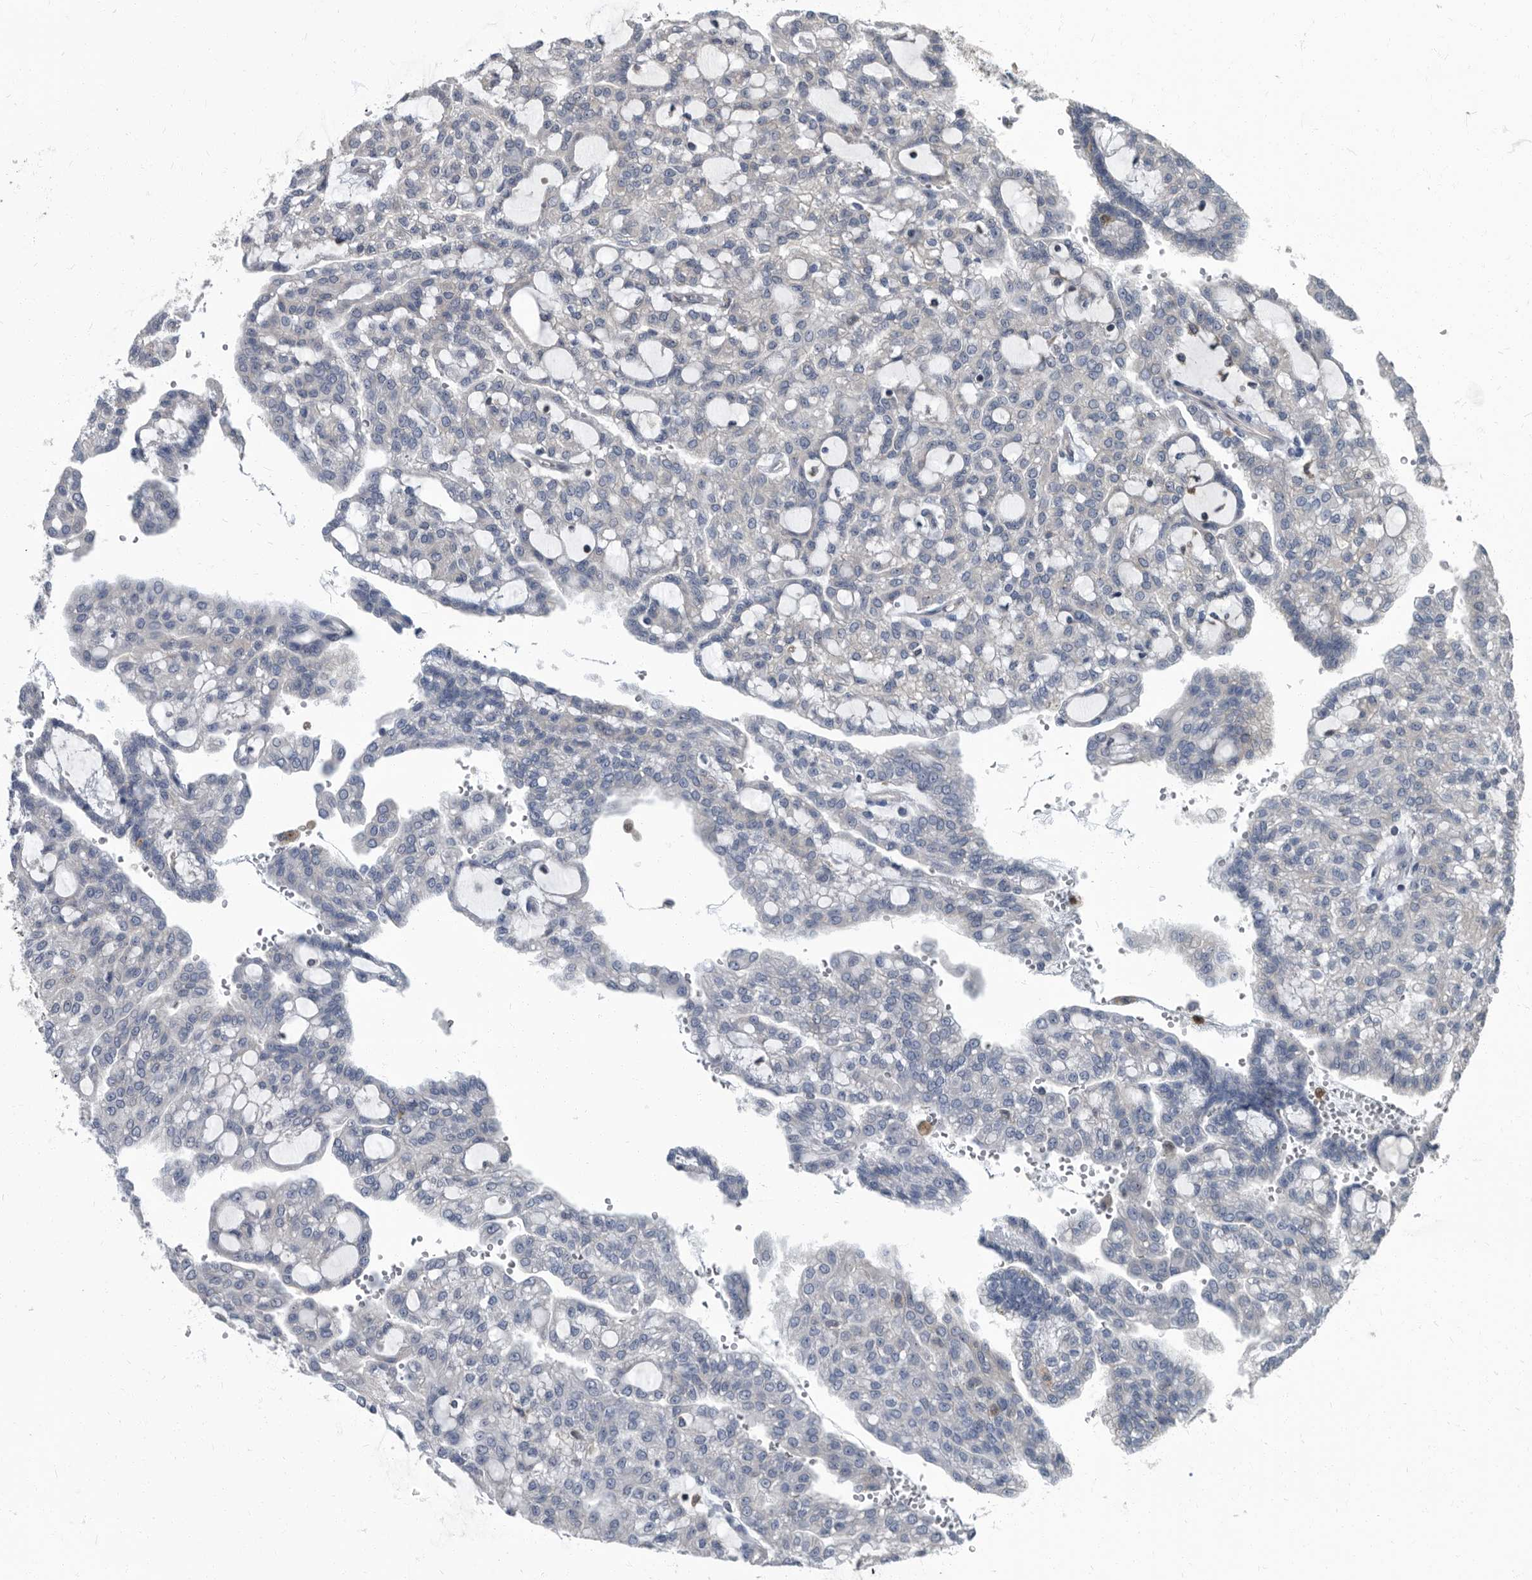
{"staining": {"intensity": "negative", "quantity": "none", "location": "none"}, "tissue": "renal cancer", "cell_type": "Tumor cells", "image_type": "cancer", "snomed": [{"axis": "morphology", "description": "Adenocarcinoma, NOS"}, {"axis": "topography", "description": "Kidney"}], "caption": "Tumor cells are negative for brown protein staining in renal adenocarcinoma. (DAB (3,3'-diaminobenzidine) IHC visualized using brightfield microscopy, high magnification).", "gene": "CDV3", "patient": {"sex": "male", "age": 63}}